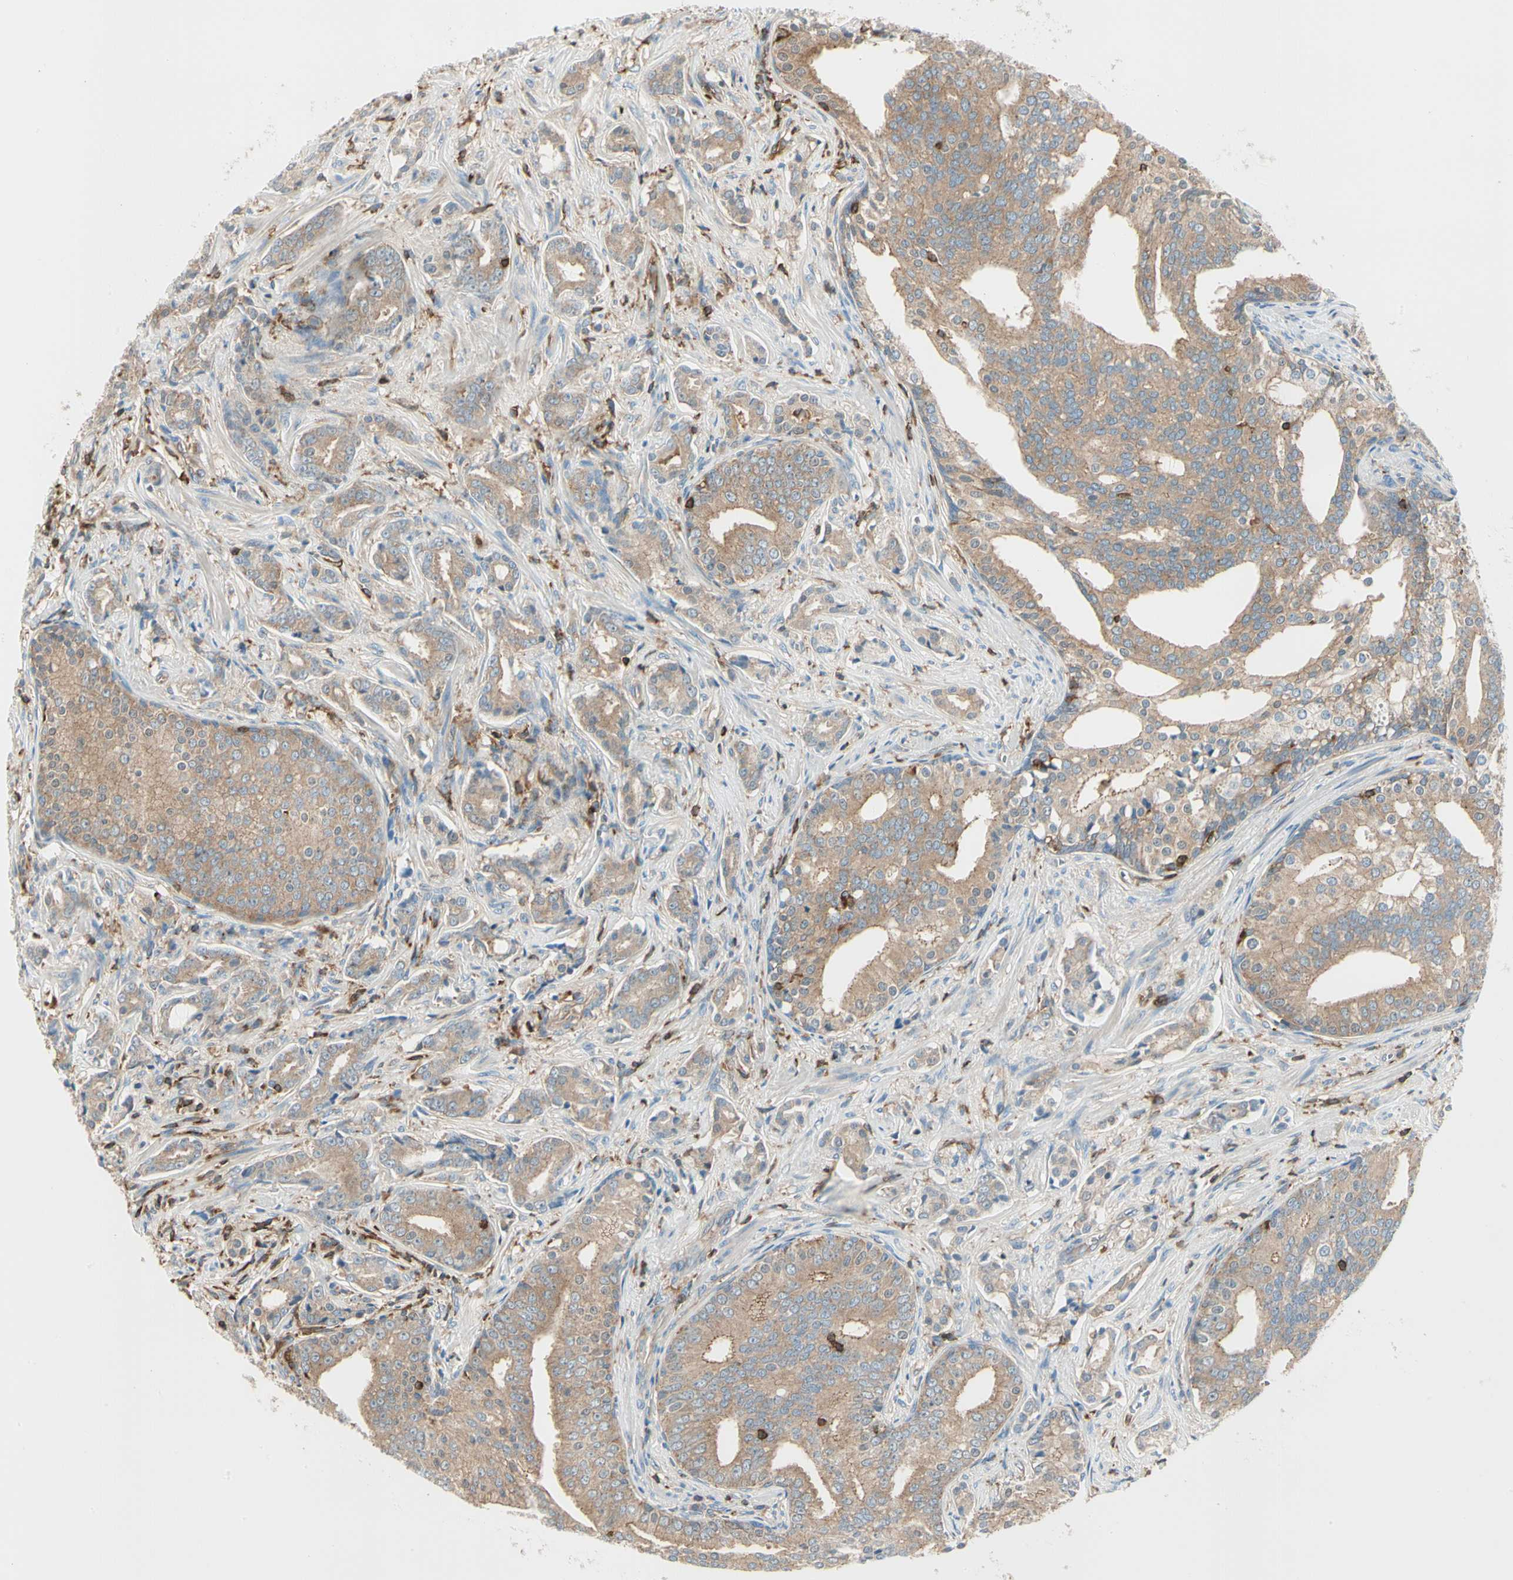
{"staining": {"intensity": "weak", "quantity": ">75%", "location": "cytoplasmic/membranous"}, "tissue": "prostate cancer", "cell_type": "Tumor cells", "image_type": "cancer", "snomed": [{"axis": "morphology", "description": "Adenocarcinoma, Low grade"}, {"axis": "topography", "description": "Prostate"}], "caption": "There is low levels of weak cytoplasmic/membranous positivity in tumor cells of adenocarcinoma (low-grade) (prostate), as demonstrated by immunohistochemical staining (brown color).", "gene": "CAPZA2", "patient": {"sex": "male", "age": 58}}